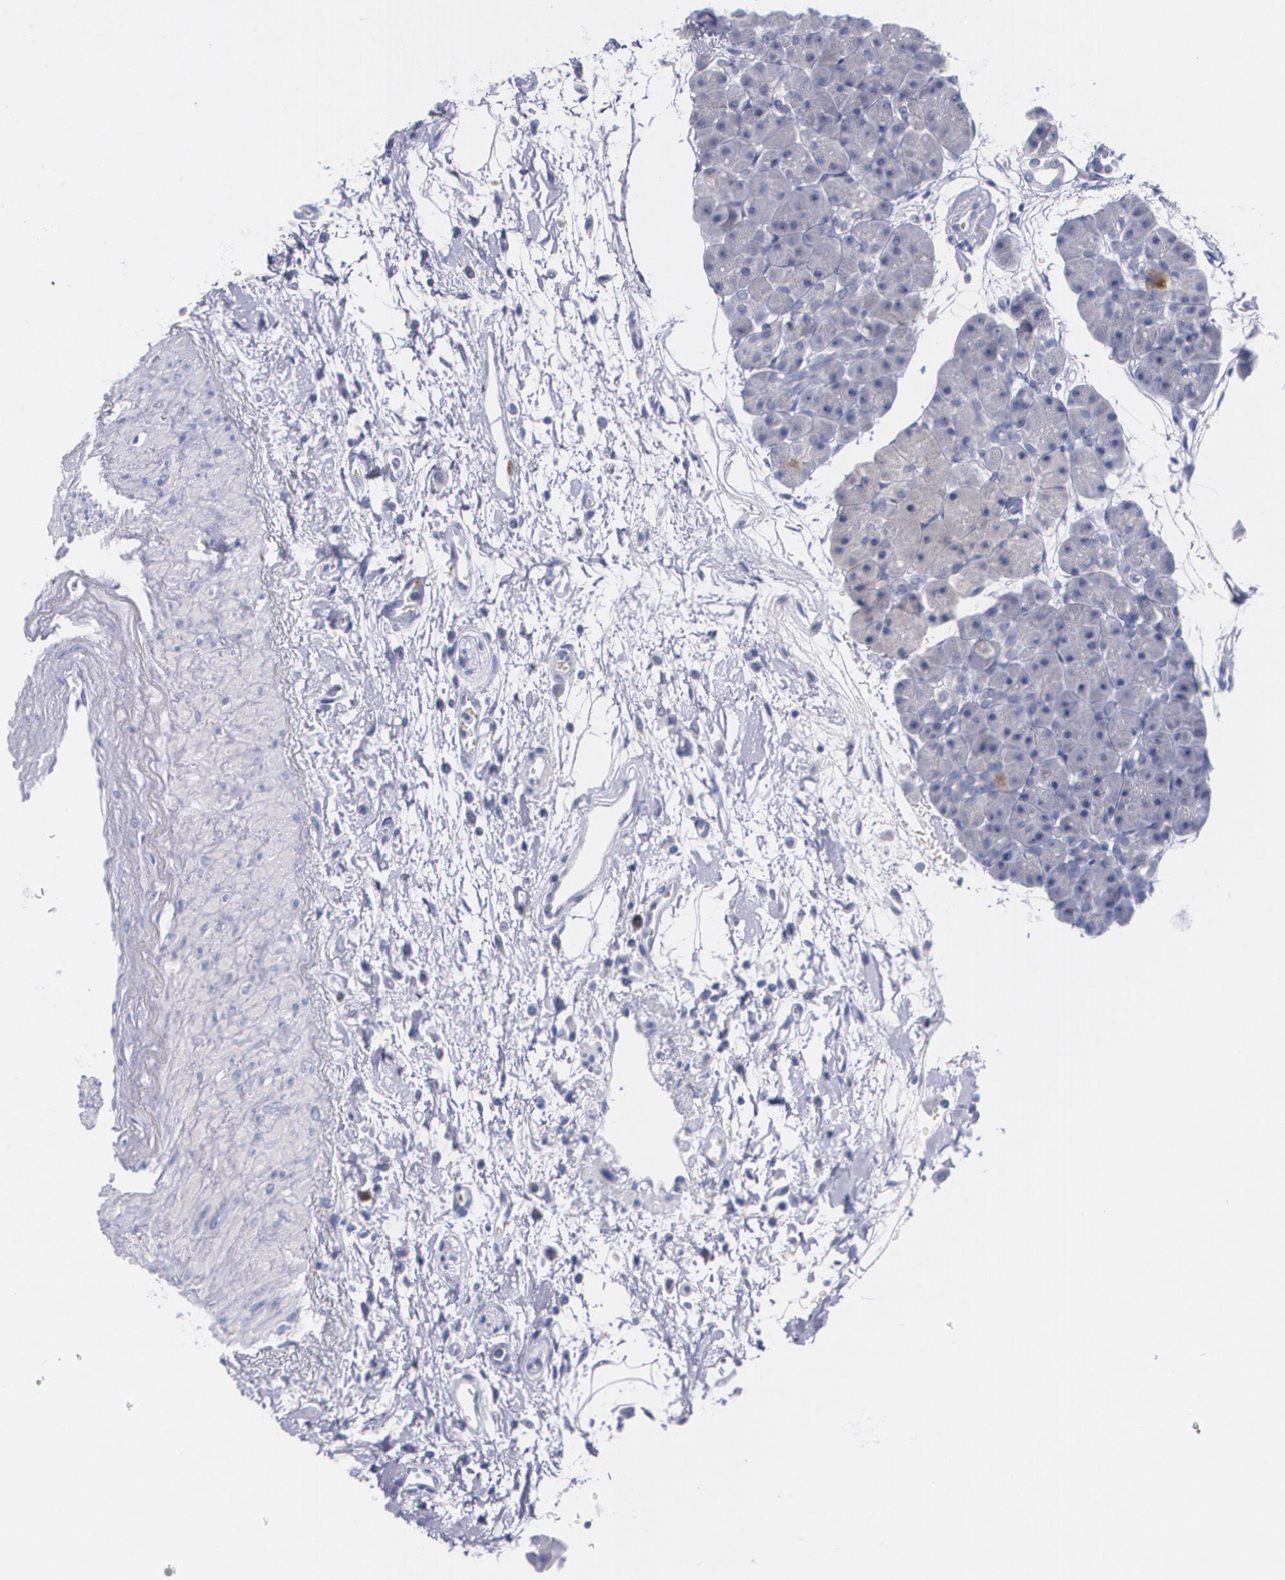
{"staining": {"intensity": "negative", "quantity": "none", "location": "none"}, "tissue": "pancreas", "cell_type": "Exocrine glandular cells", "image_type": "normal", "snomed": [{"axis": "morphology", "description": "Normal tissue, NOS"}, {"axis": "topography", "description": "Pancreas"}], "caption": "Exocrine glandular cells are negative for protein expression in benign human pancreas. (DAB (3,3'-diaminobenzidine) immunohistochemistry (IHC) visualized using brightfield microscopy, high magnification).", "gene": "HMMR", "patient": {"sex": "male", "age": 66}}